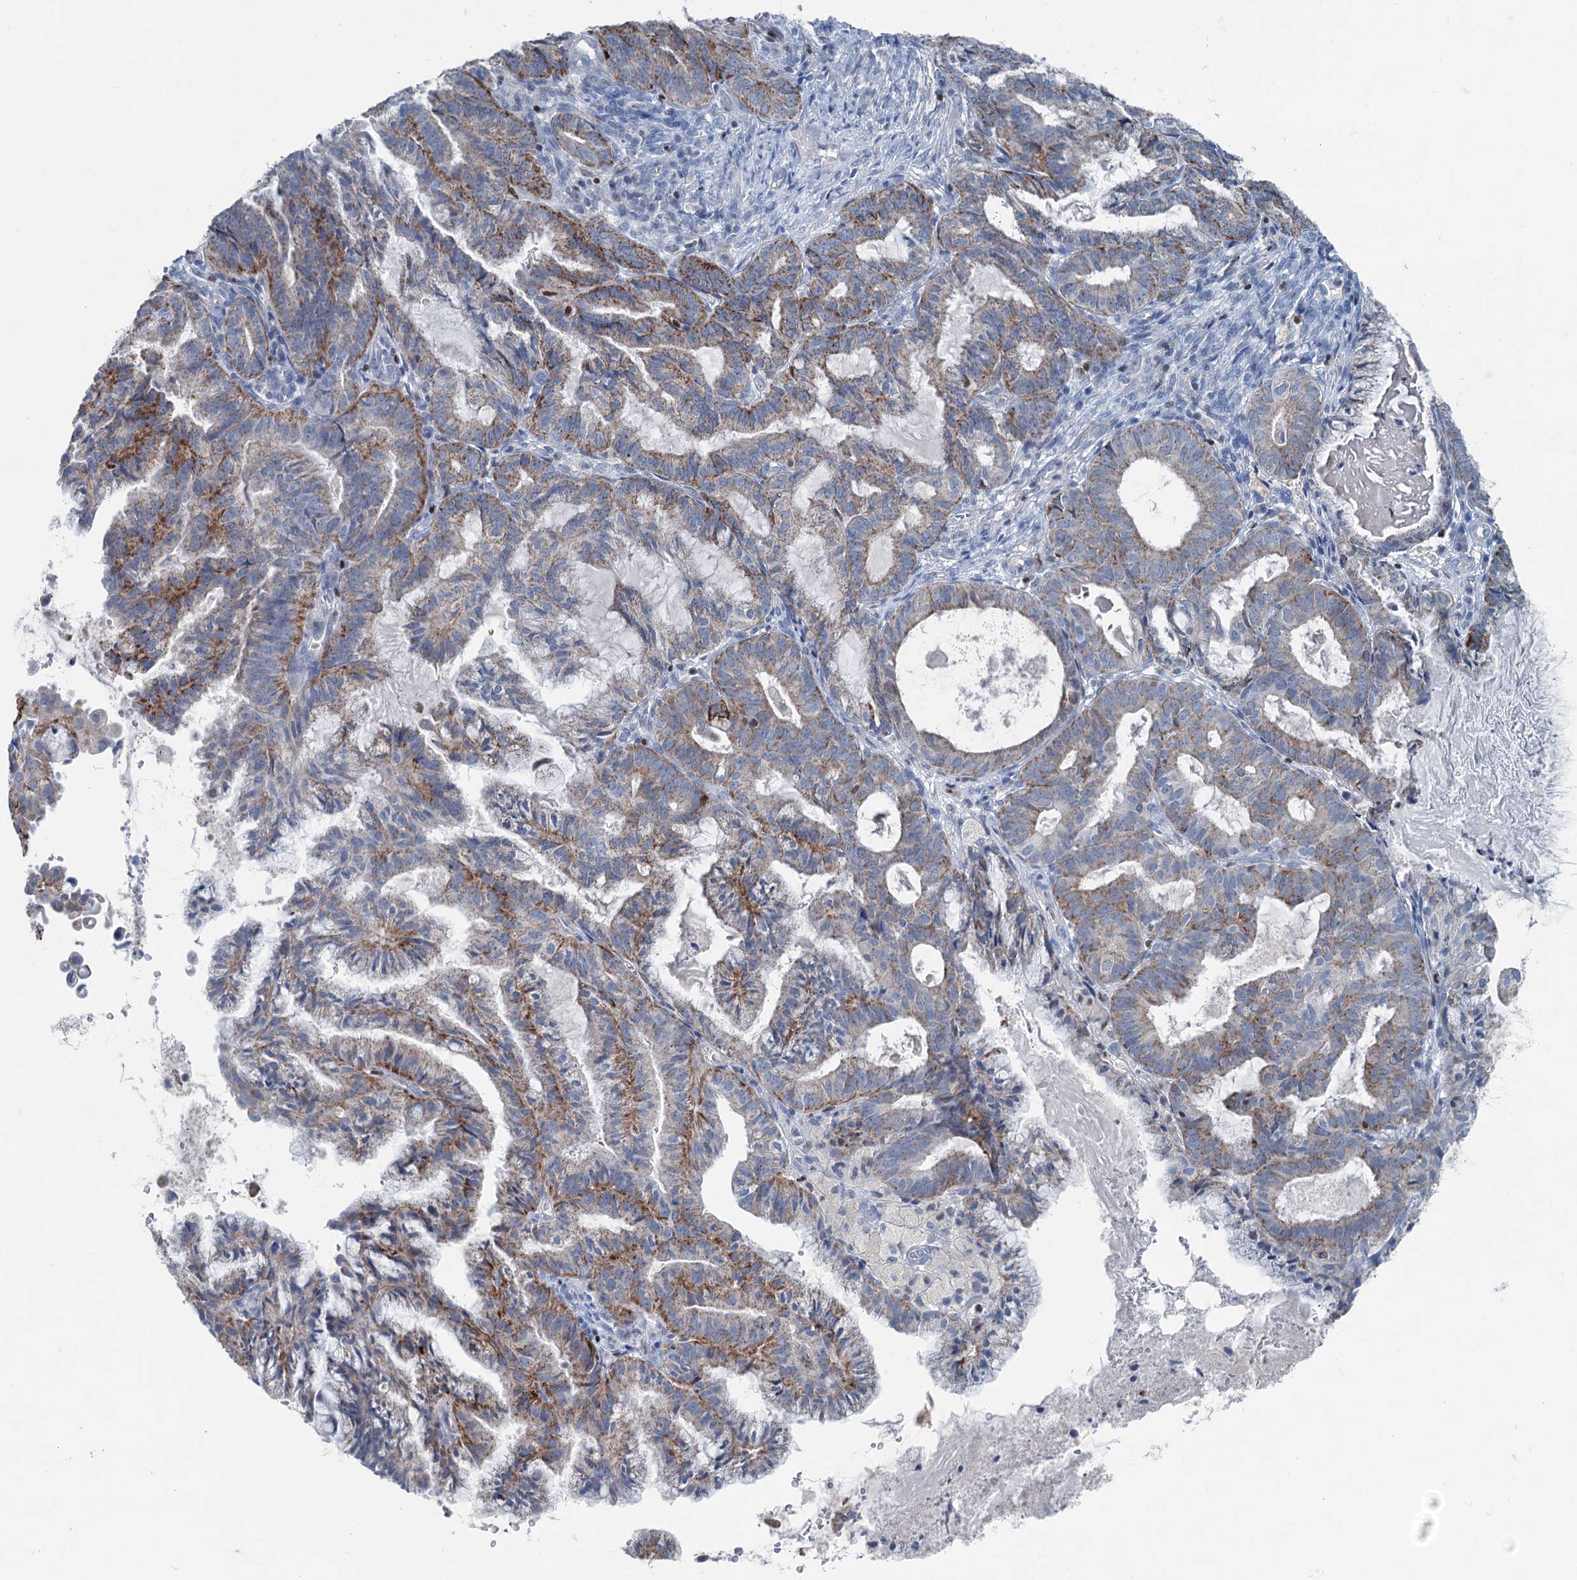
{"staining": {"intensity": "moderate", "quantity": ">75%", "location": "cytoplasmic/membranous"}, "tissue": "endometrial cancer", "cell_type": "Tumor cells", "image_type": "cancer", "snomed": [{"axis": "morphology", "description": "Adenocarcinoma, NOS"}, {"axis": "topography", "description": "Endometrium"}], "caption": "This histopathology image exhibits immunohistochemistry (IHC) staining of human adenocarcinoma (endometrial), with medium moderate cytoplasmic/membranous staining in approximately >75% of tumor cells.", "gene": "ELP4", "patient": {"sex": "female", "age": 86}}